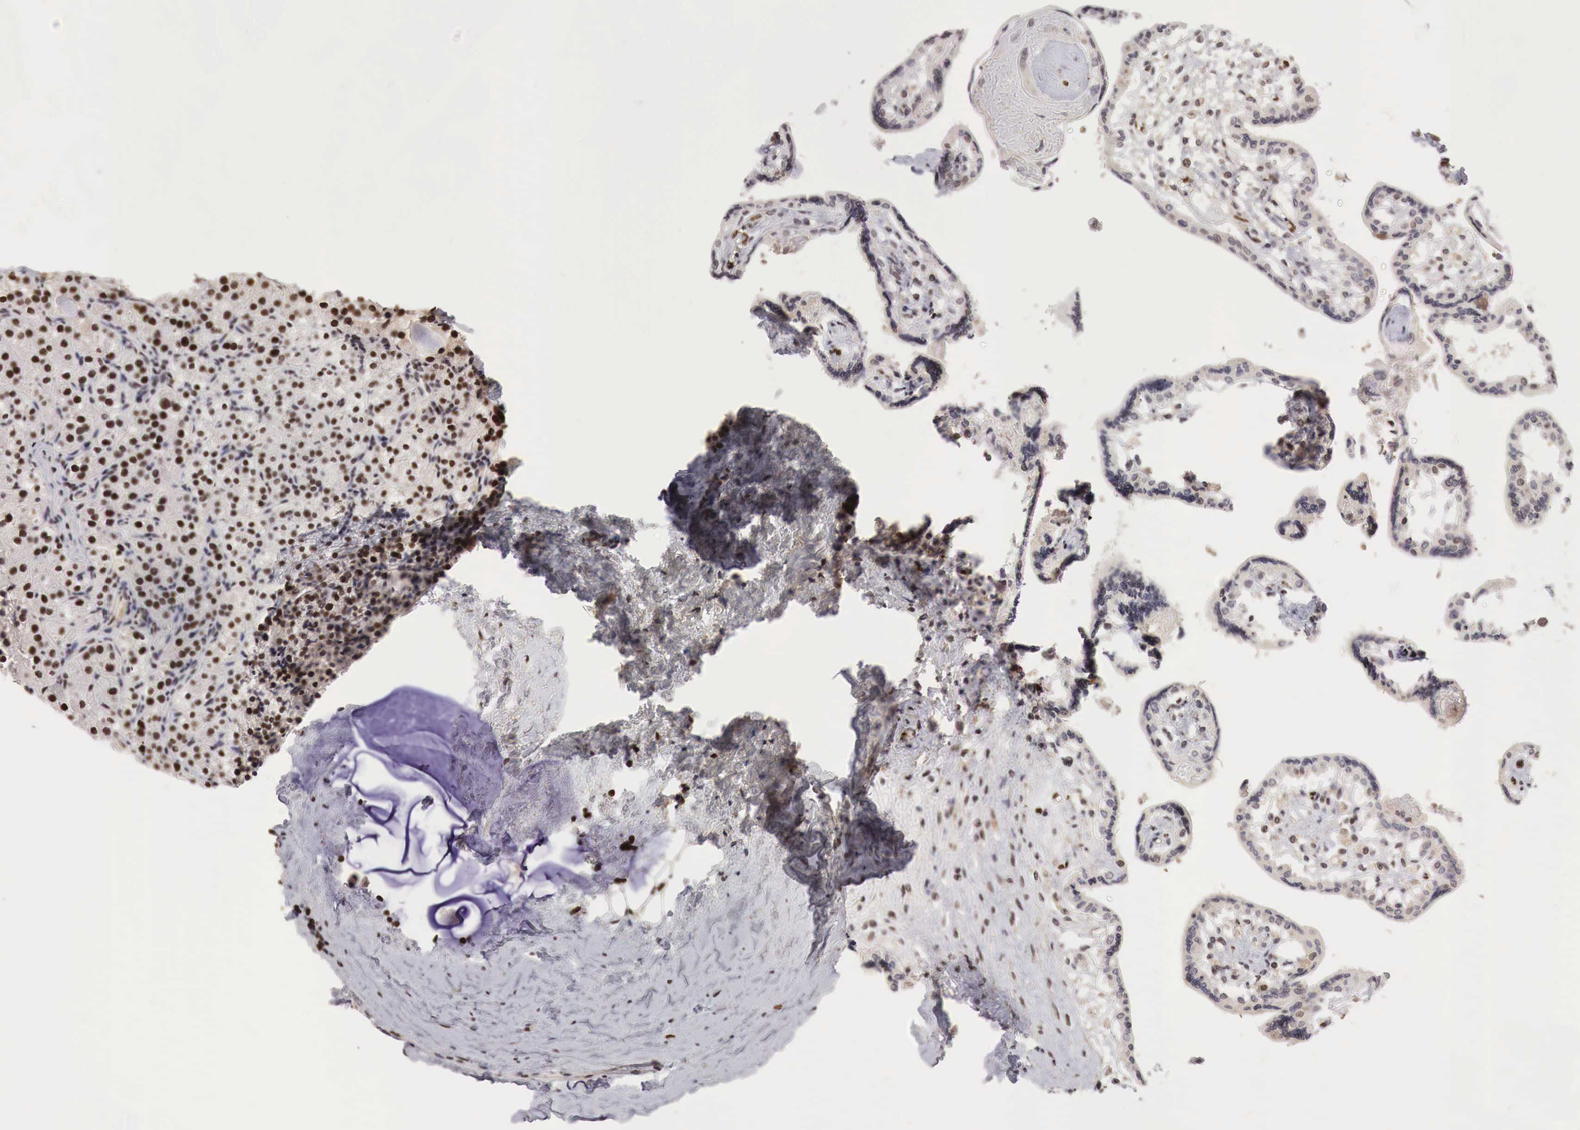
{"staining": {"intensity": "negative", "quantity": "none", "location": "none"}, "tissue": "placenta", "cell_type": "Trophoblastic cells", "image_type": "normal", "snomed": [{"axis": "morphology", "description": "Normal tissue, NOS"}, {"axis": "topography", "description": "Placenta"}], "caption": "The histopathology image displays no significant expression in trophoblastic cells of placenta.", "gene": "DACH2", "patient": {"sex": "female", "age": 31}}